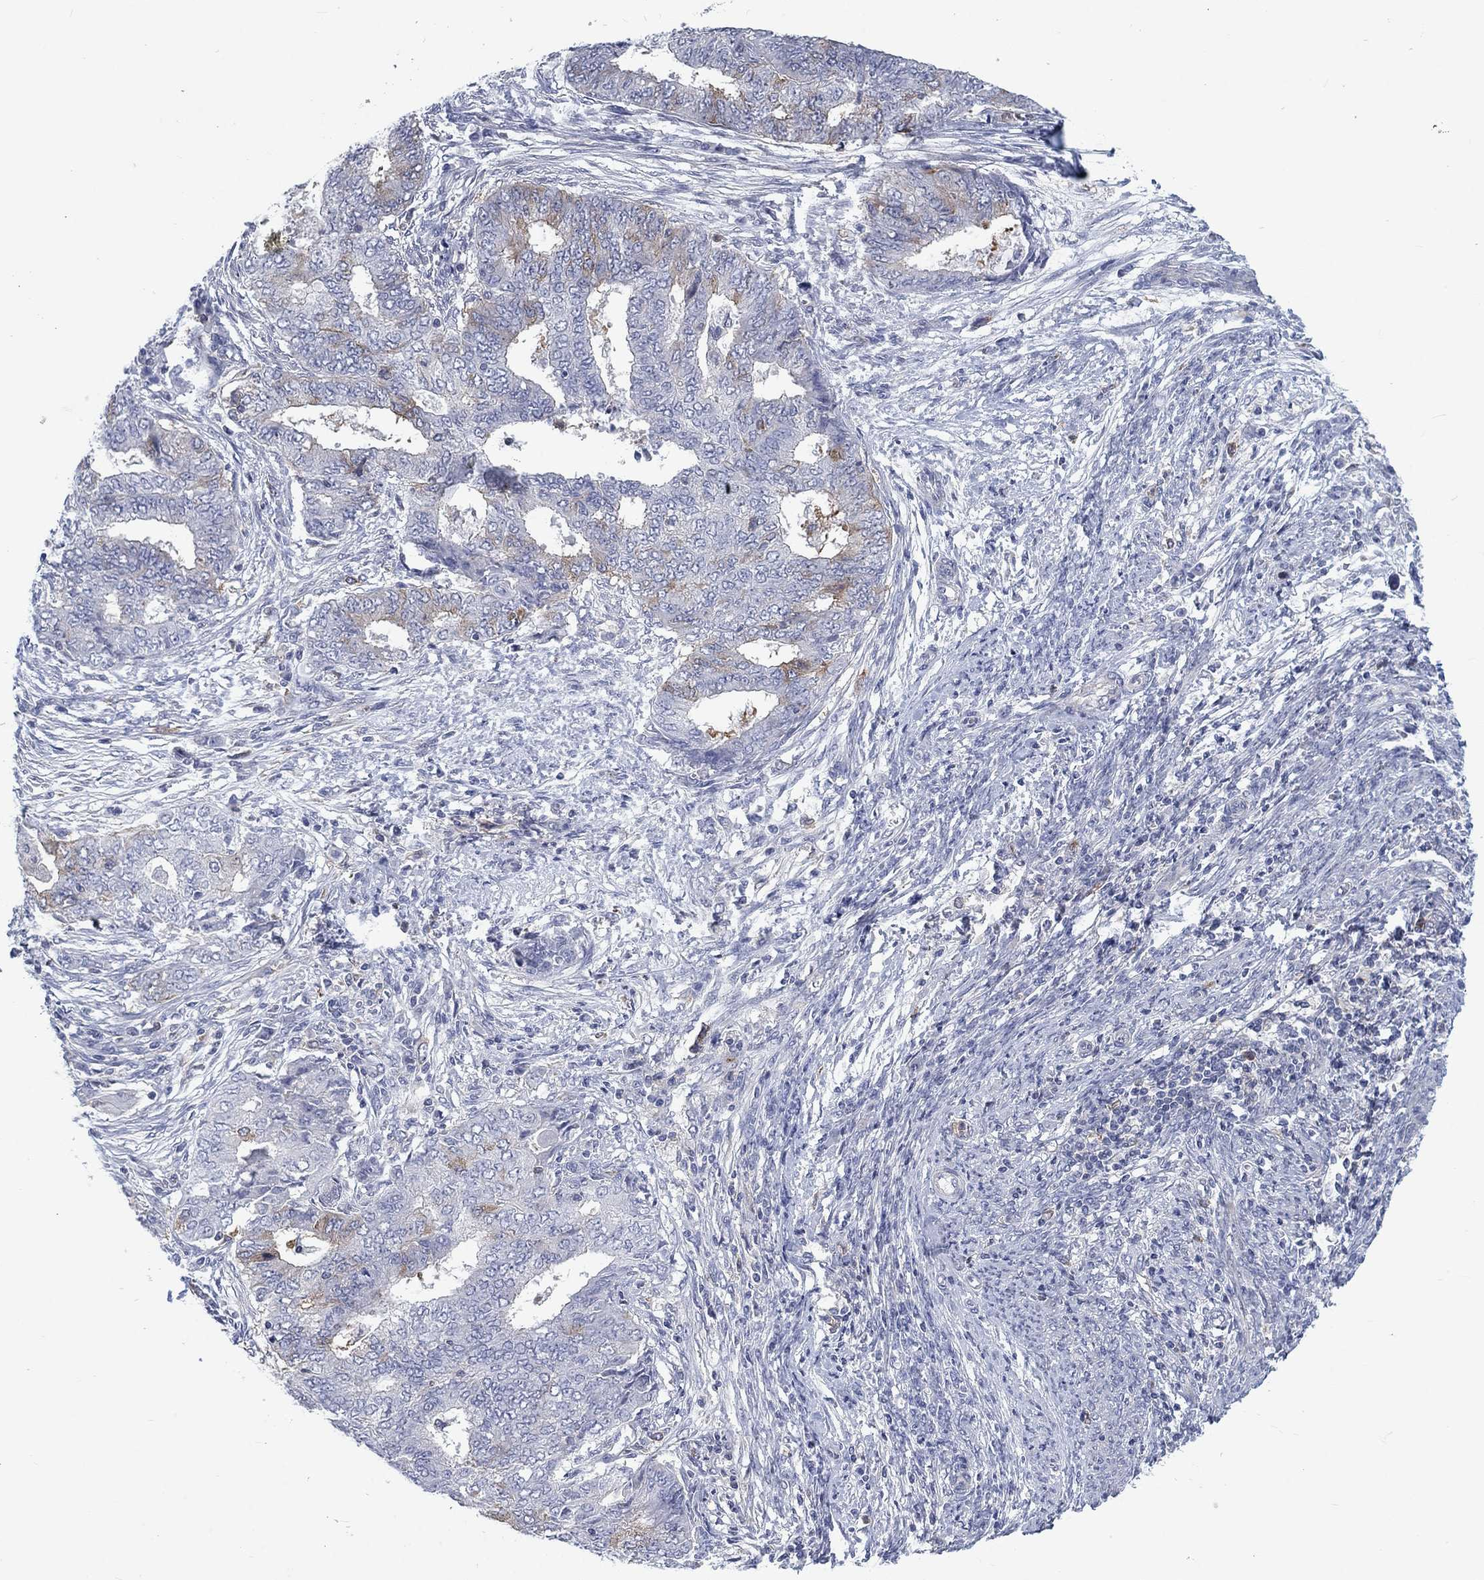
{"staining": {"intensity": "weak", "quantity": "<25%", "location": "cytoplasmic/membranous"}, "tissue": "endometrial cancer", "cell_type": "Tumor cells", "image_type": "cancer", "snomed": [{"axis": "morphology", "description": "Adenocarcinoma, NOS"}, {"axis": "topography", "description": "Endometrium"}], "caption": "The micrograph reveals no staining of tumor cells in adenocarcinoma (endometrial).", "gene": "KIF15", "patient": {"sex": "female", "age": 62}}